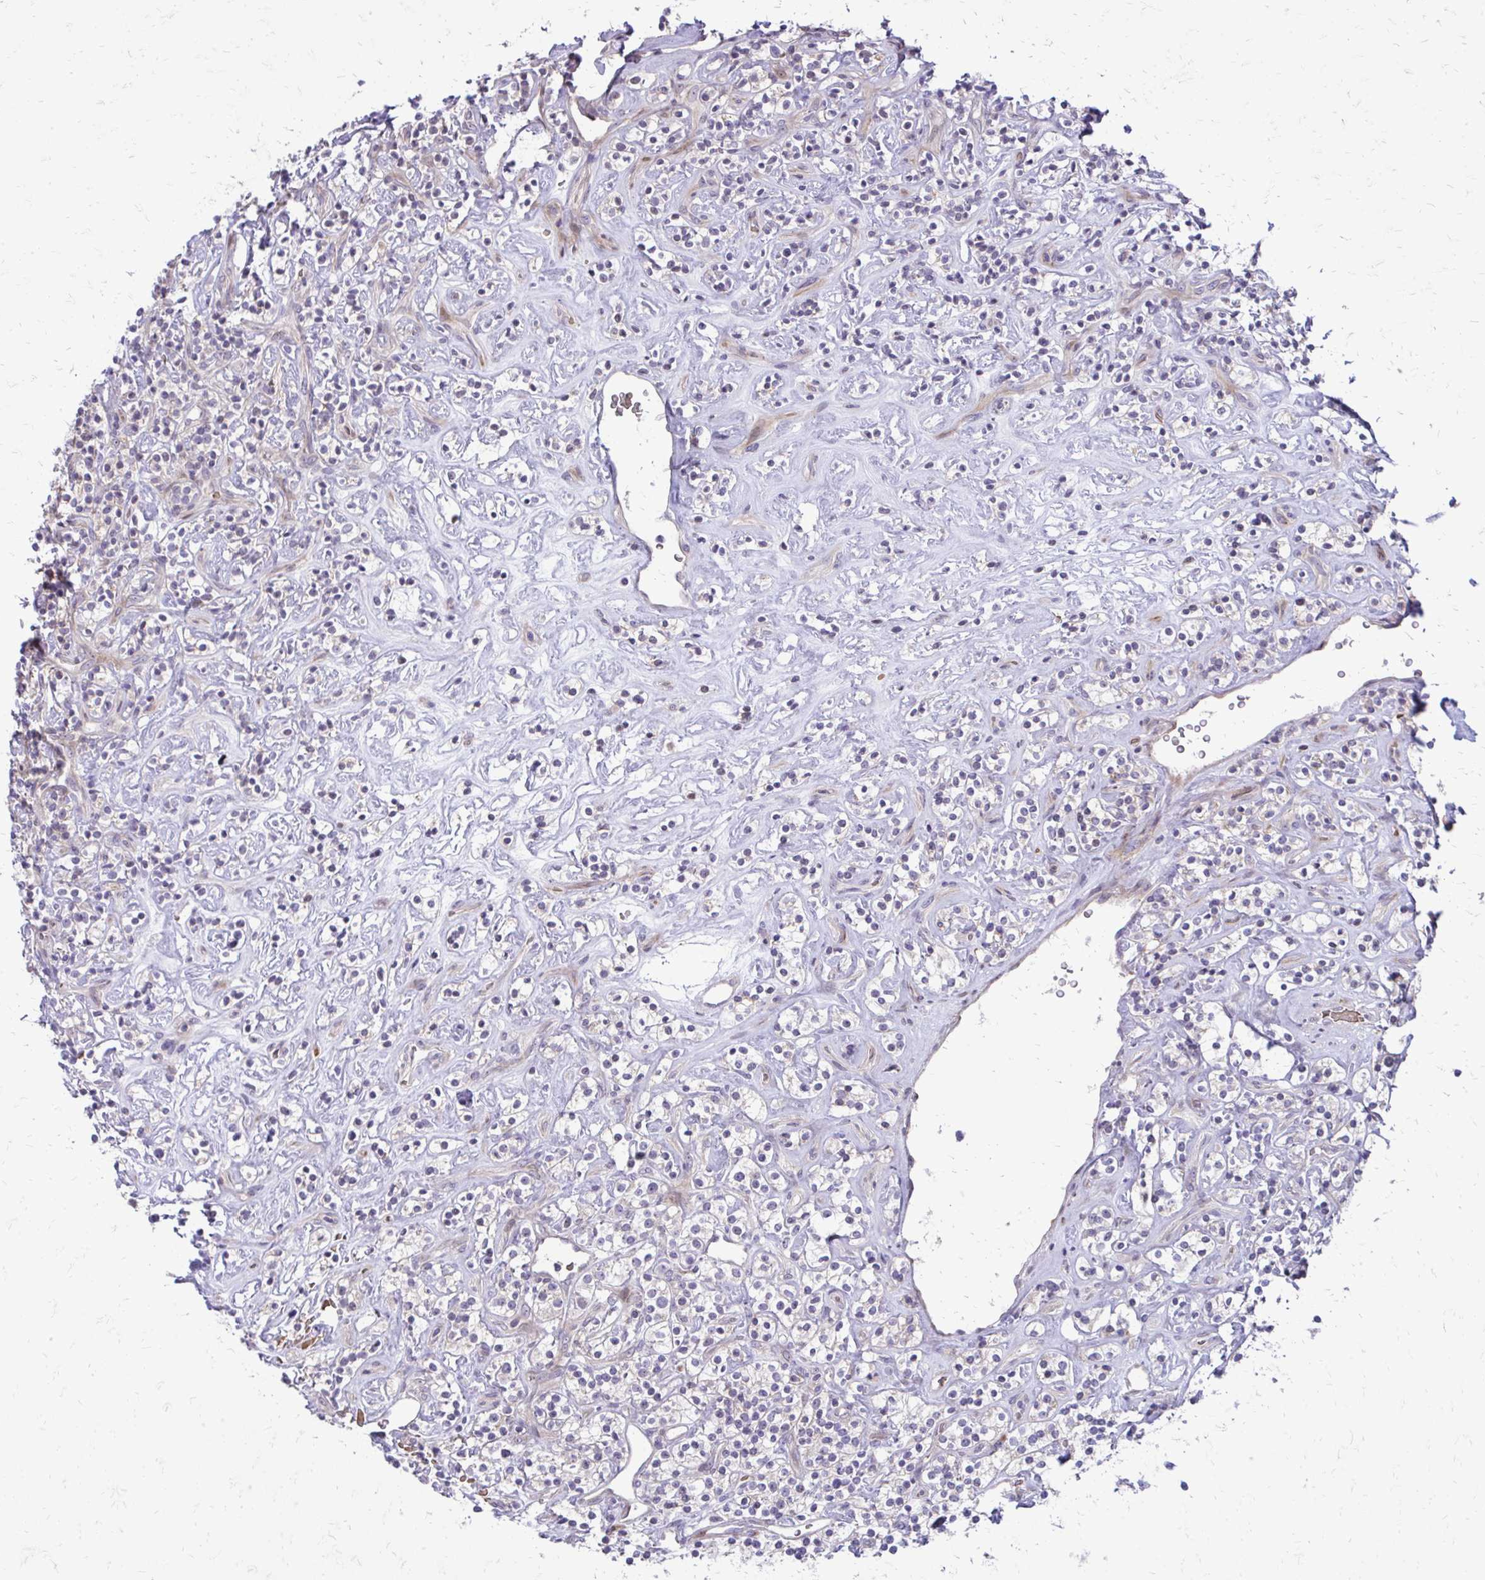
{"staining": {"intensity": "negative", "quantity": "none", "location": "none"}, "tissue": "renal cancer", "cell_type": "Tumor cells", "image_type": "cancer", "snomed": [{"axis": "morphology", "description": "Adenocarcinoma, NOS"}, {"axis": "topography", "description": "Kidney"}], "caption": "DAB immunohistochemical staining of human renal cancer exhibits no significant expression in tumor cells. (Immunohistochemistry (ihc), brightfield microscopy, high magnification).", "gene": "FUNDC2", "patient": {"sex": "male", "age": 77}}